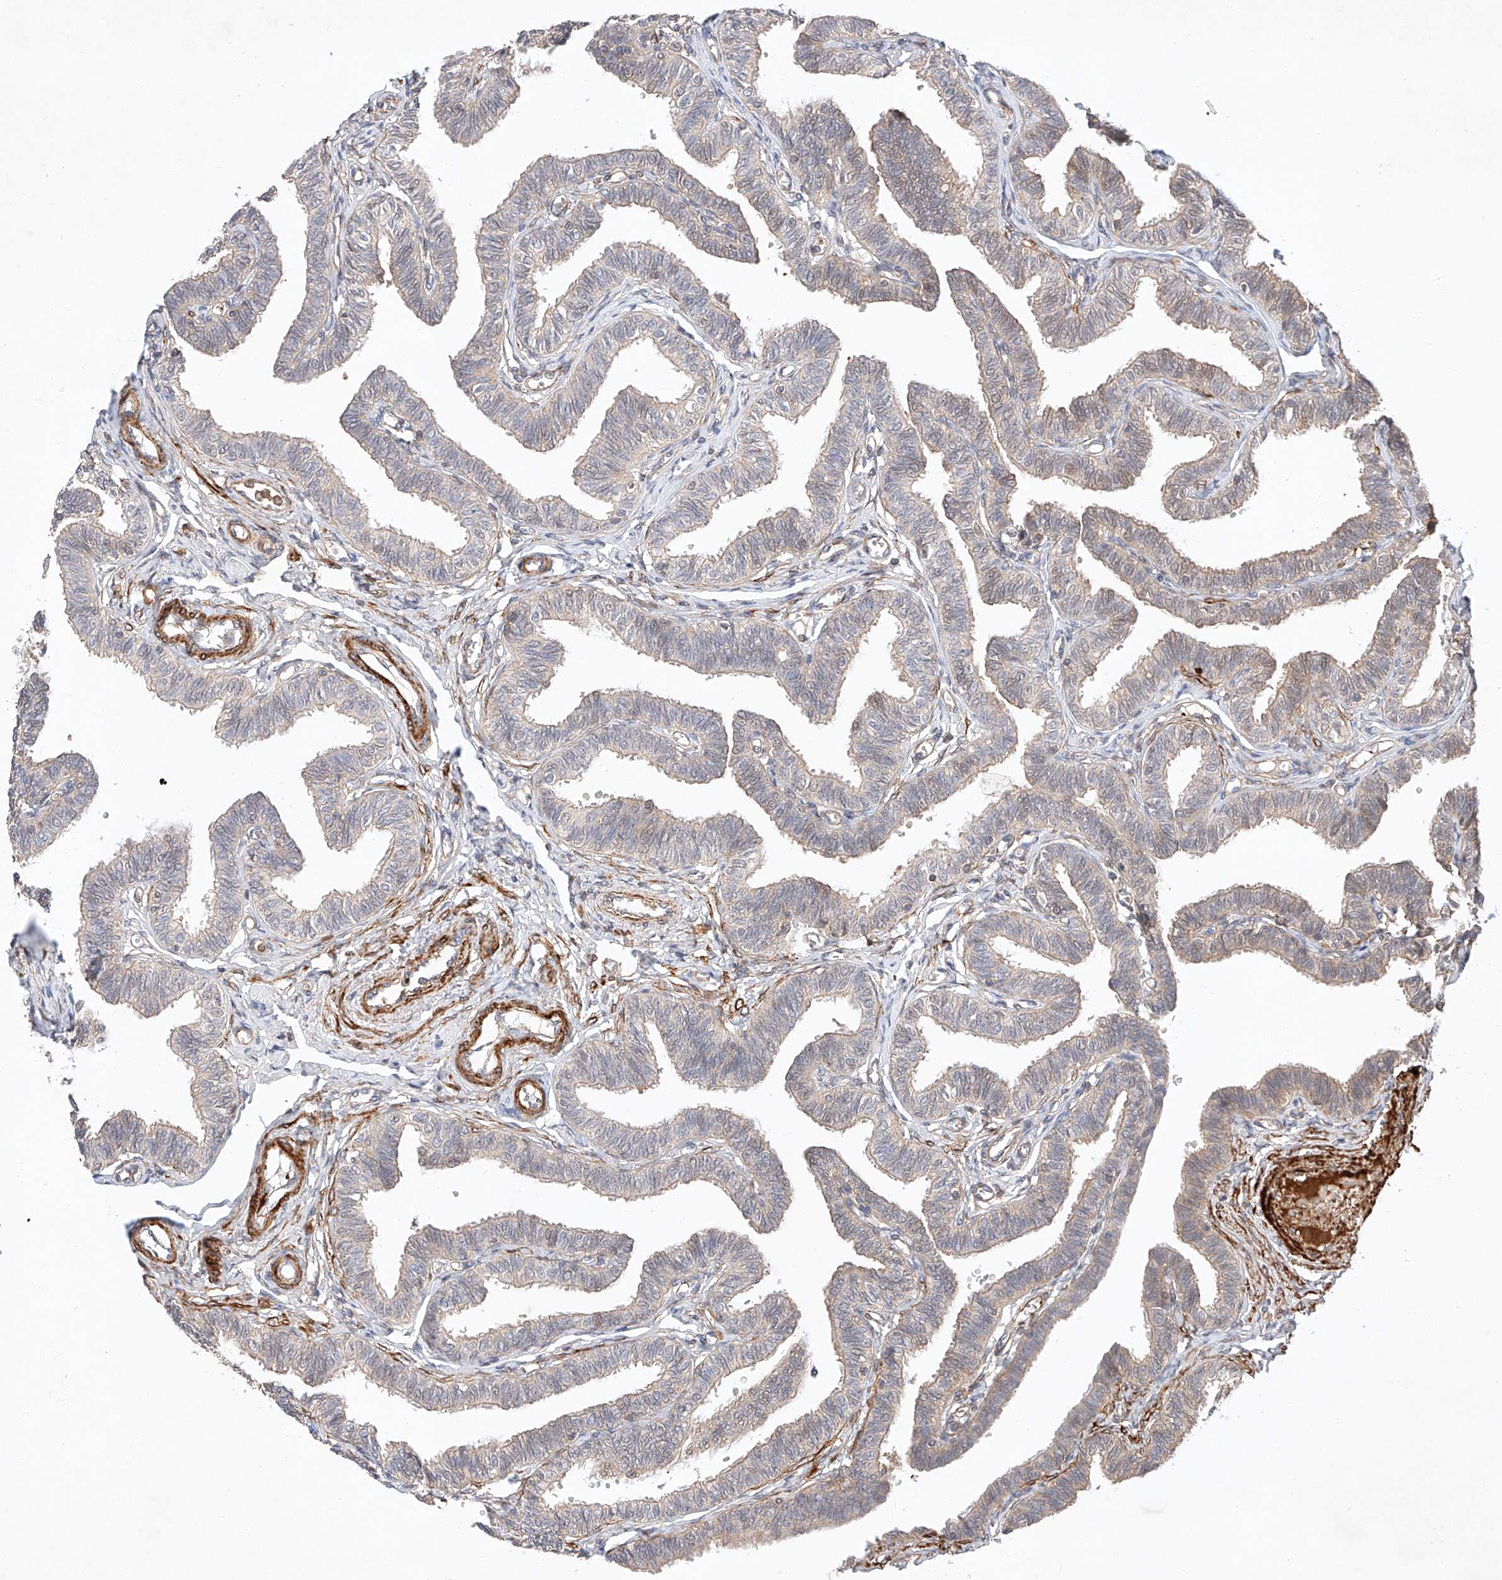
{"staining": {"intensity": "weak", "quantity": "25%-75%", "location": "cytoplasmic/membranous"}, "tissue": "fallopian tube", "cell_type": "Glandular cells", "image_type": "normal", "snomed": [{"axis": "morphology", "description": "Normal tissue, NOS"}, {"axis": "topography", "description": "Fallopian tube"}, {"axis": "topography", "description": "Ovary"}], "caption": "Fallopian tube stained with IHC demonstrates weak cytoplasmic/membranous expression in approximately 25%-75% of glandular cells. (Brightfield microscopy of DAB IHC at high magnification).", "gene": "ARHGAP33", "patient": {"sex": "female", "age": 23}}